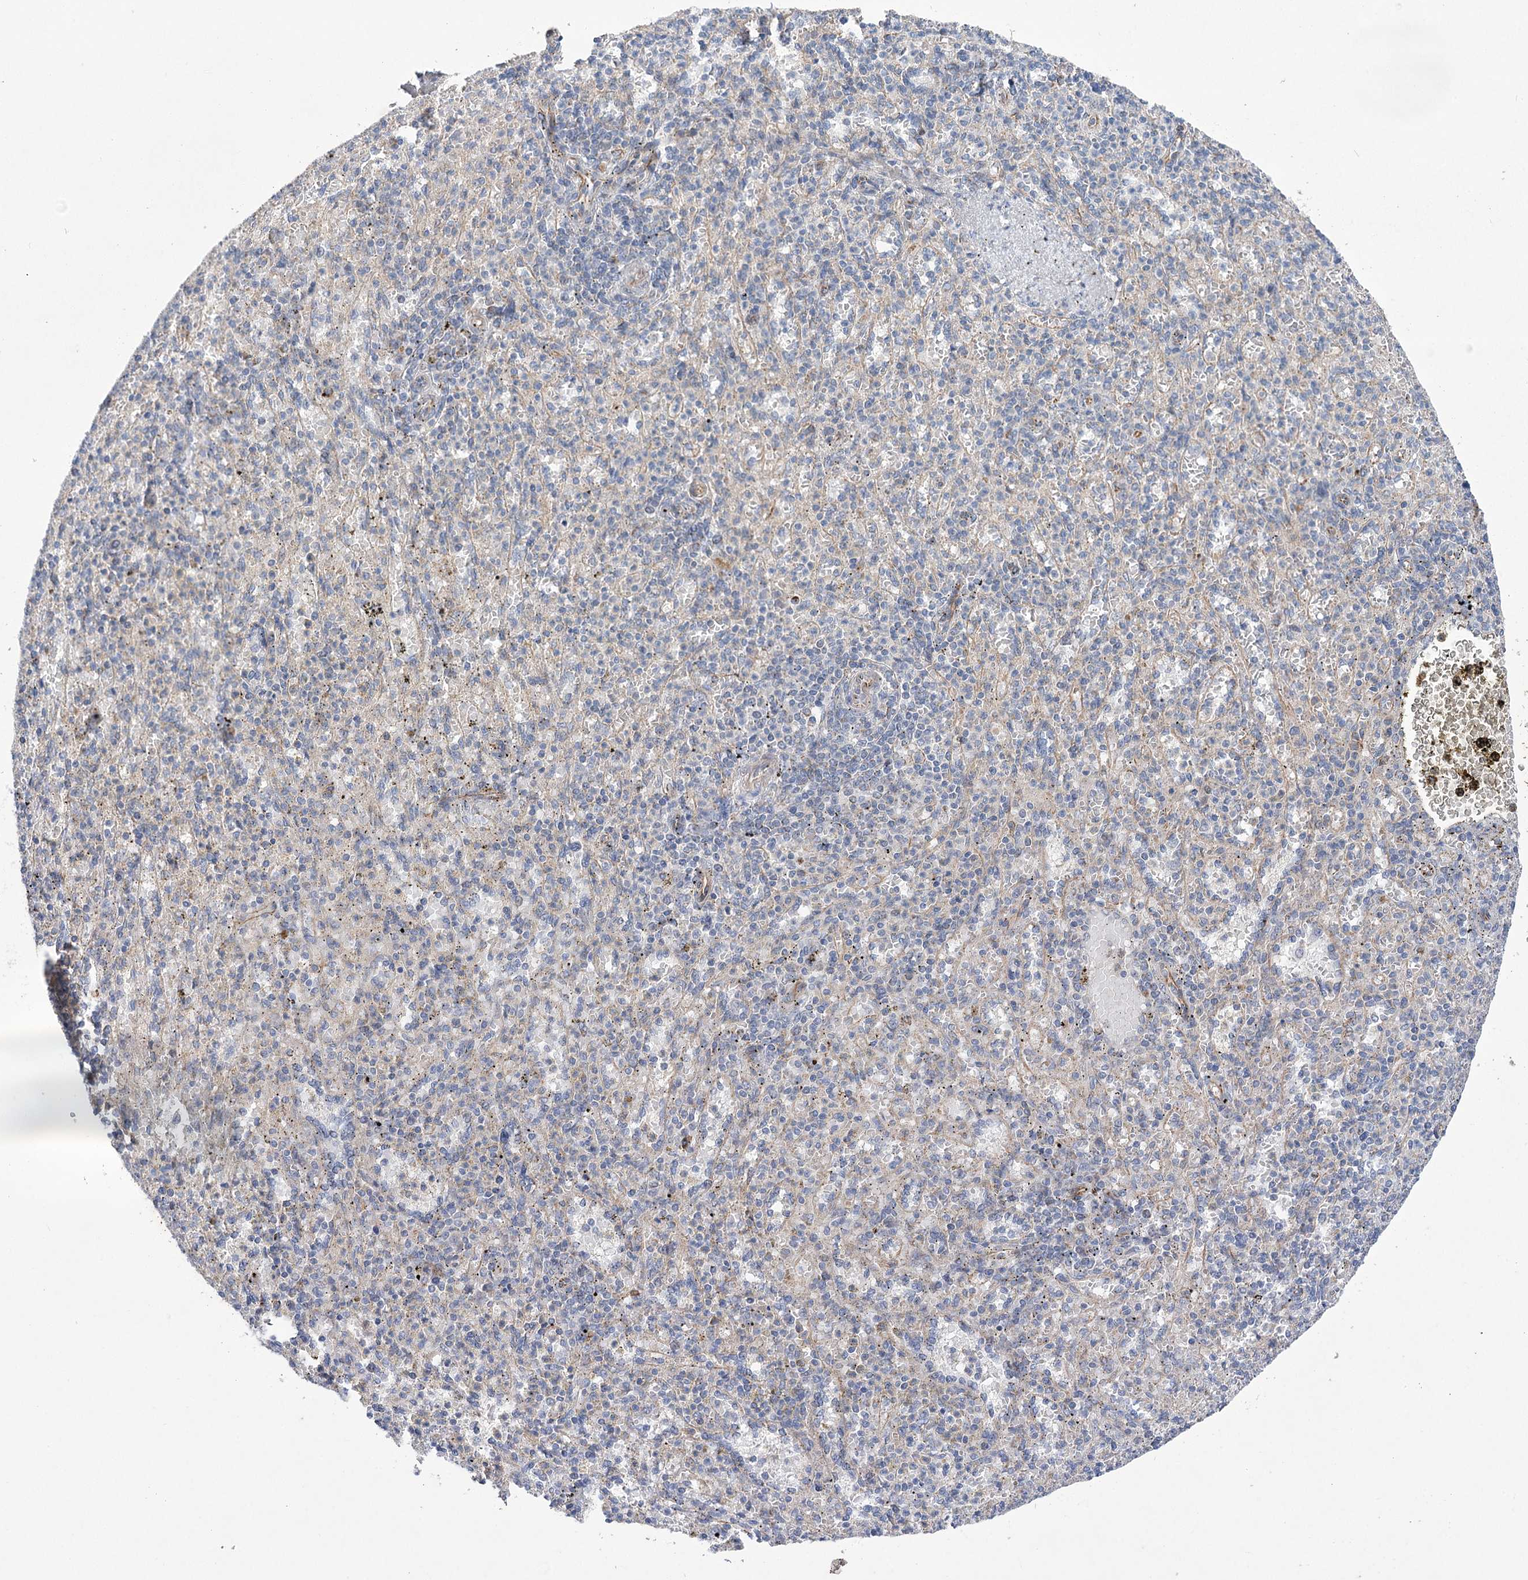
{"staining": {"intensity": "negative", "quantity": "none", "location": "none"}, "tissue": "spleen", "cell_type": "Cells in red pulp", "image_type": "normal", "snomed": [{"axis": "morphology", "description": "Normal tissue, NOS"}, {"axis": "topography", "description": "Spleen"}], "caption": "Immunohistochemistry image of unremarkable spleen: spleen stained with DAB (3,3'-diaminobenzidine) displays no significant protein staining in cells in red pulp.", "gene": "ECHDC3", "patient": {"sex": "female", "age": 74}}